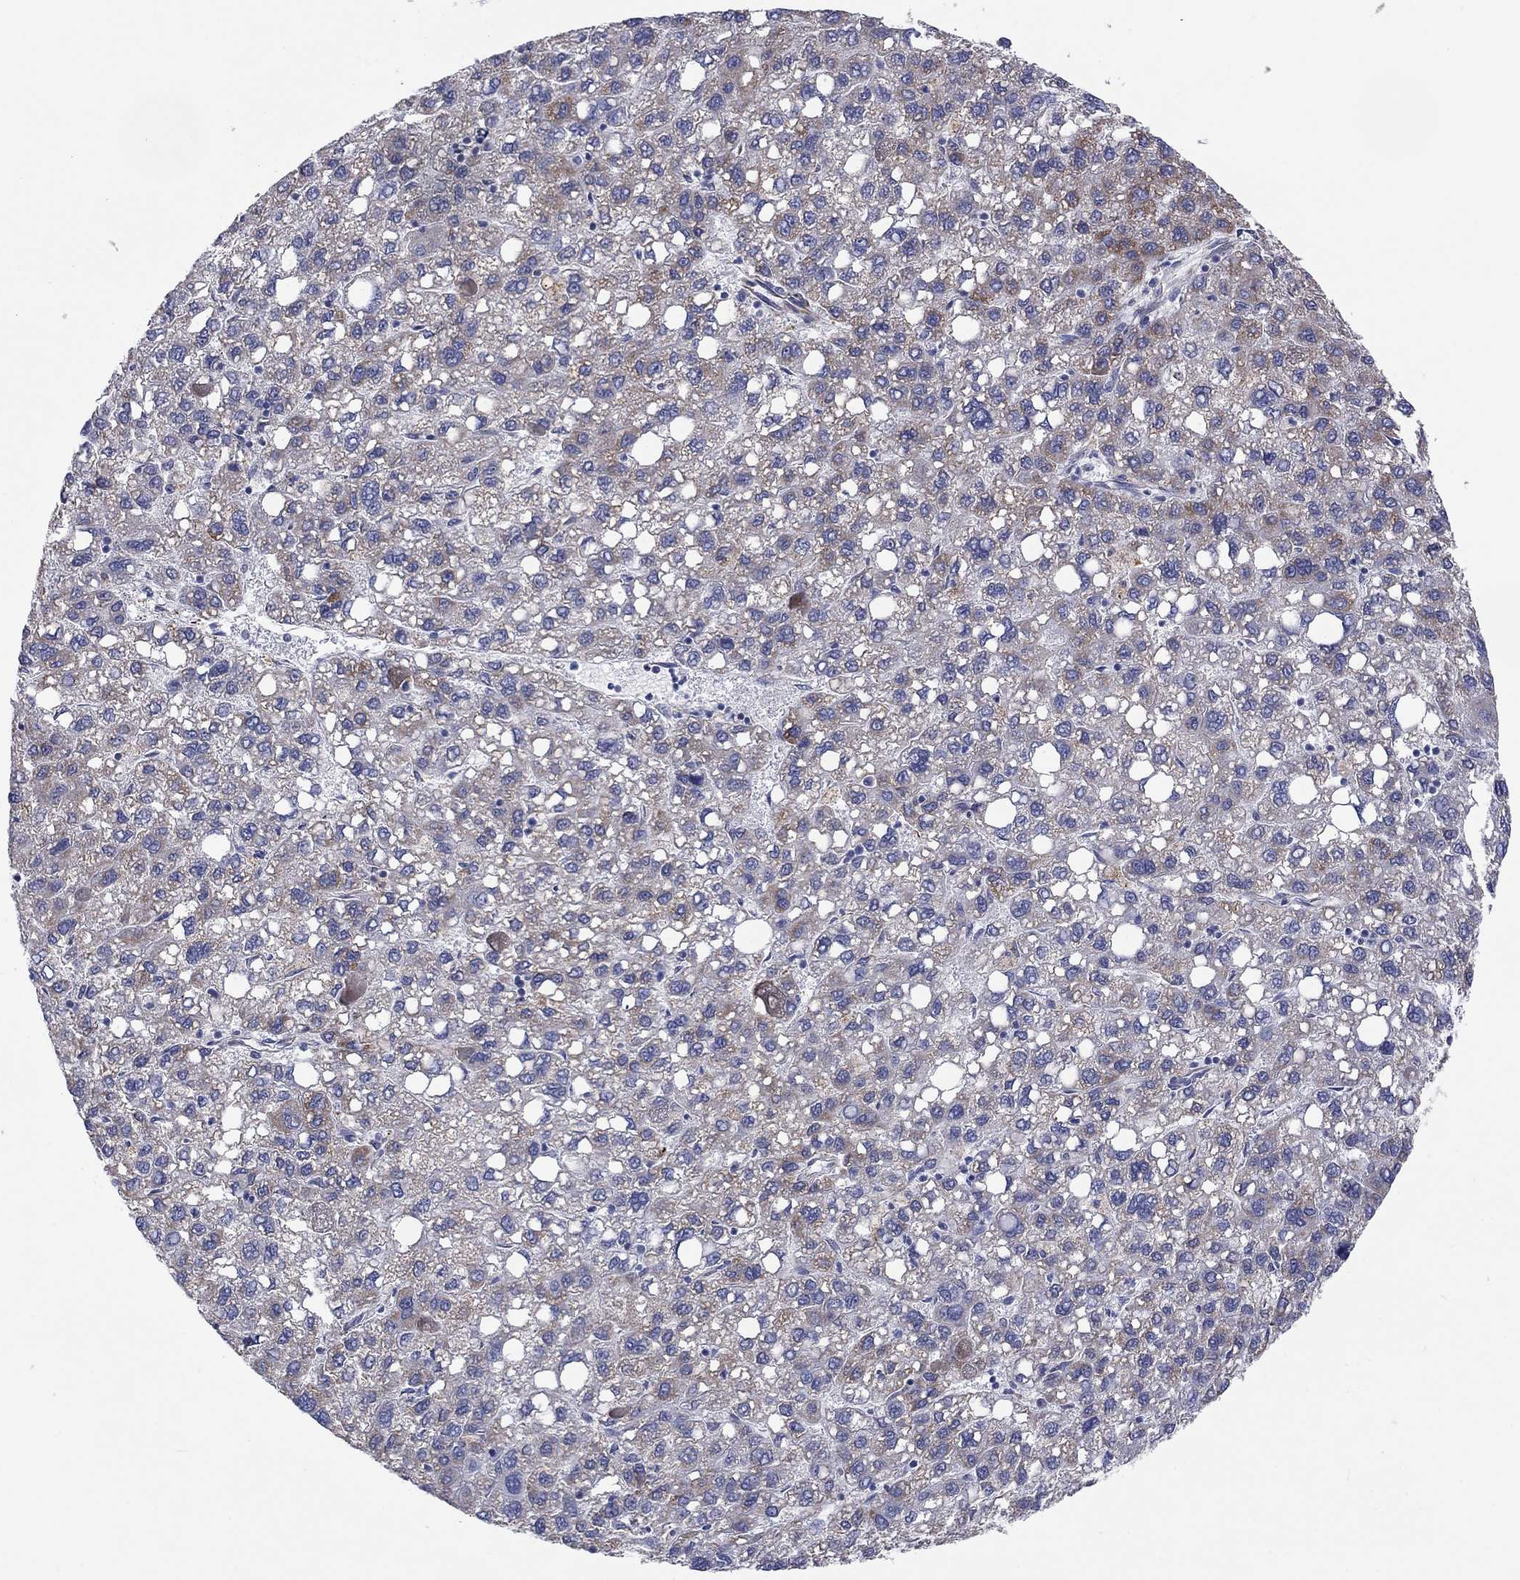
{"staining": {"intensity": "moderate", "quantity": "<25%", "location": "cytoplasmic/membranous"}, "tissue": "liver cancer", "cell_type": "Tumor cells", "image_type": "cancer", "snomed": [{"axis": "morphology", "description": "Carcinoma, Hepatocellular, NOS"}, {"axis": "topography", "description": "Liver"}], "caption": "Hepatocellular carcinoma (liver) stained for a protein (brown) exhibits moderate cytoplasmic/membranous positive expression in approximately <25% of tumor cells.", "gene": "MGST3", "patient": {"sex": "female", "age": 82}}